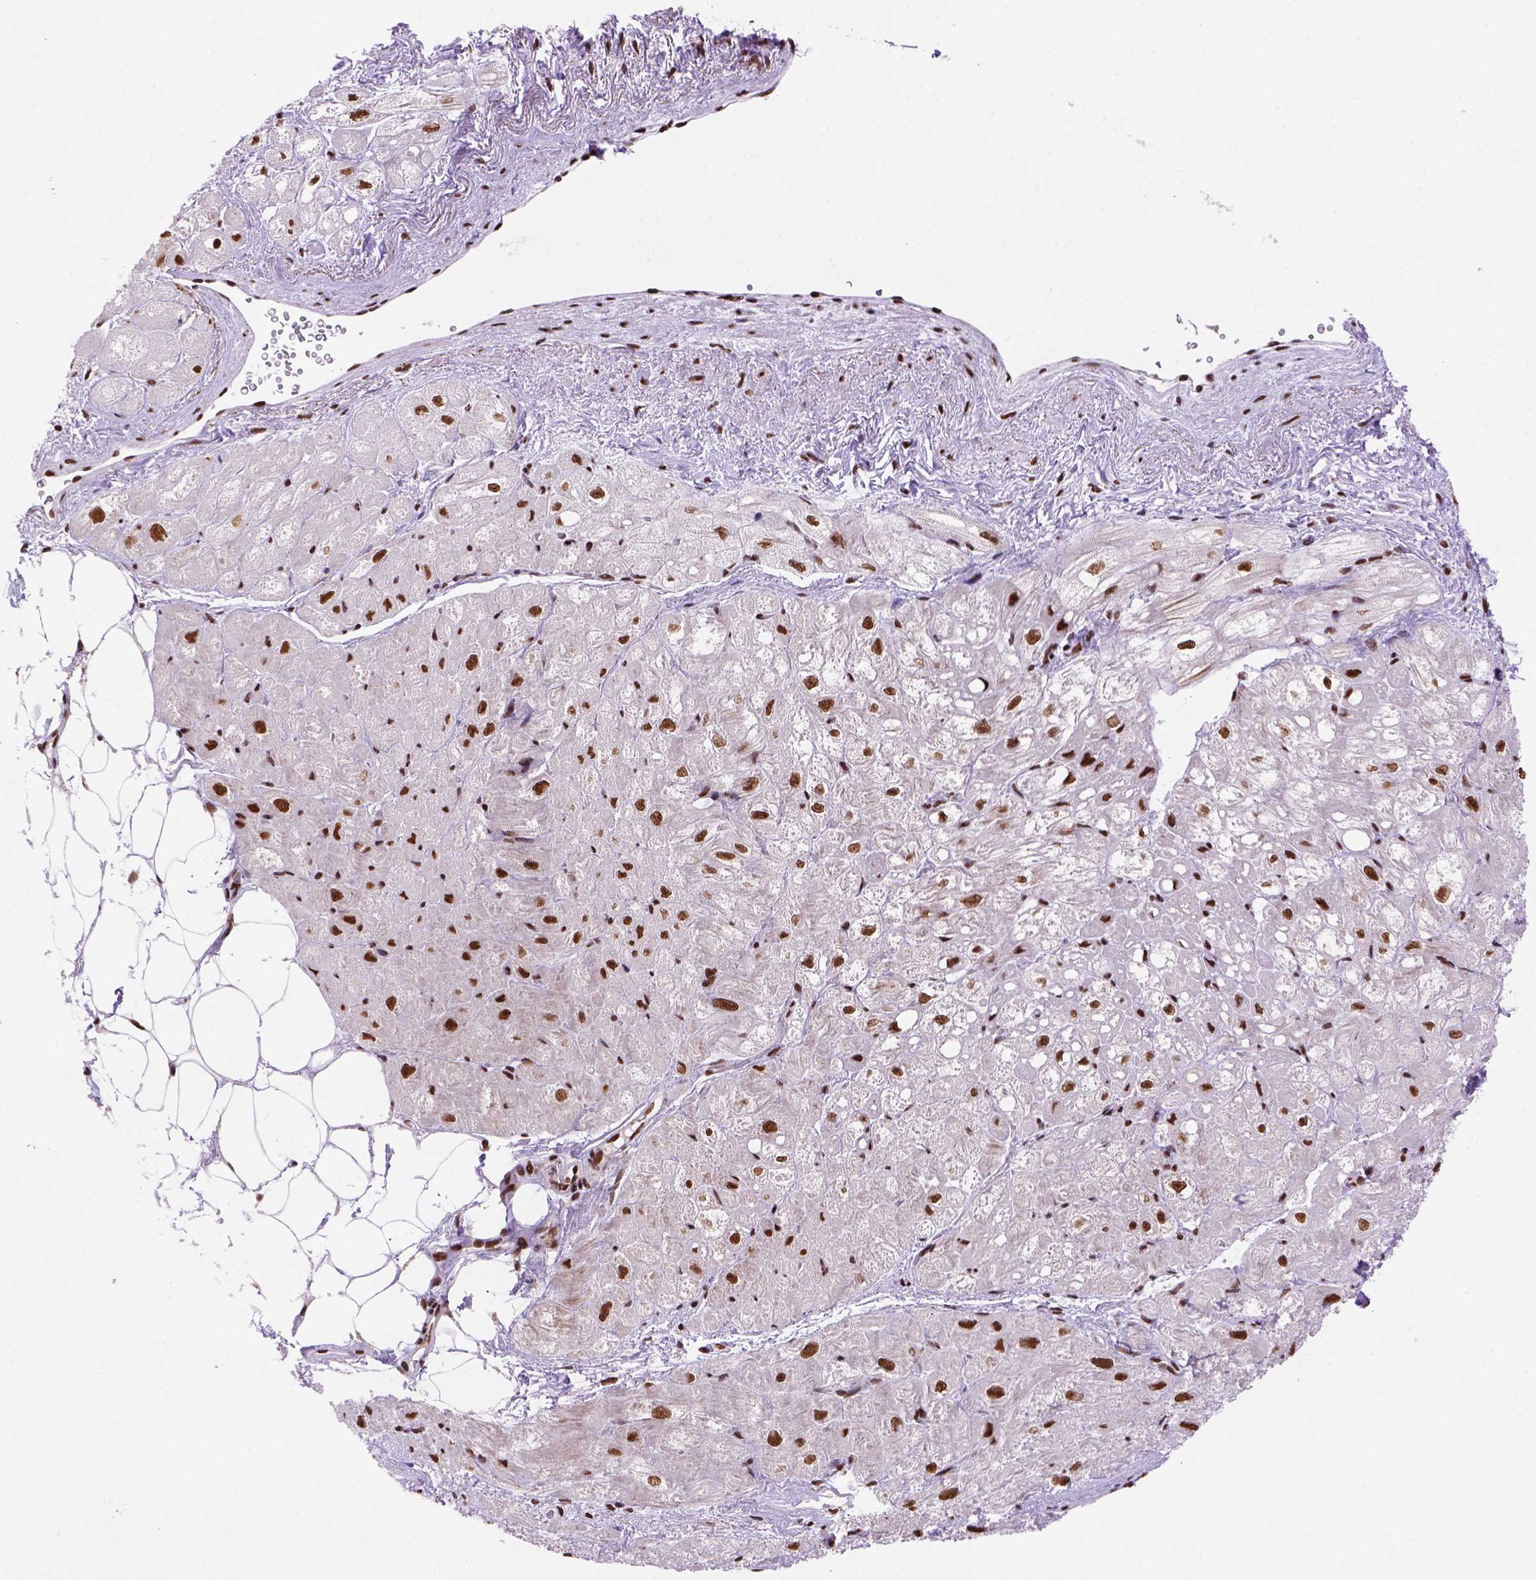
{"staining": {"intensity": "moderate", "quantity": ">75%", "location": "nuclear"}, "tissue": "heart muscle", "cell_type": "Cardiomyocytes", "image_type": "normal", "snomed": [{"axis": "morphology", "description": "Normal tissue, NOS"}, {"axis": "topography", "description": "Heart"}], "caption": "DAB immunohistochemical staining of normal human heart muscle reveals moderate nuclear protein staining in about >75% of cardiomyocytes. (DAB (3,3'-diaminobenzidine) IHC, brown staining for protein, blue staining for nuclei).", "gene": "NSMCE2", "patient": {"sex": "female", "age": 69}}